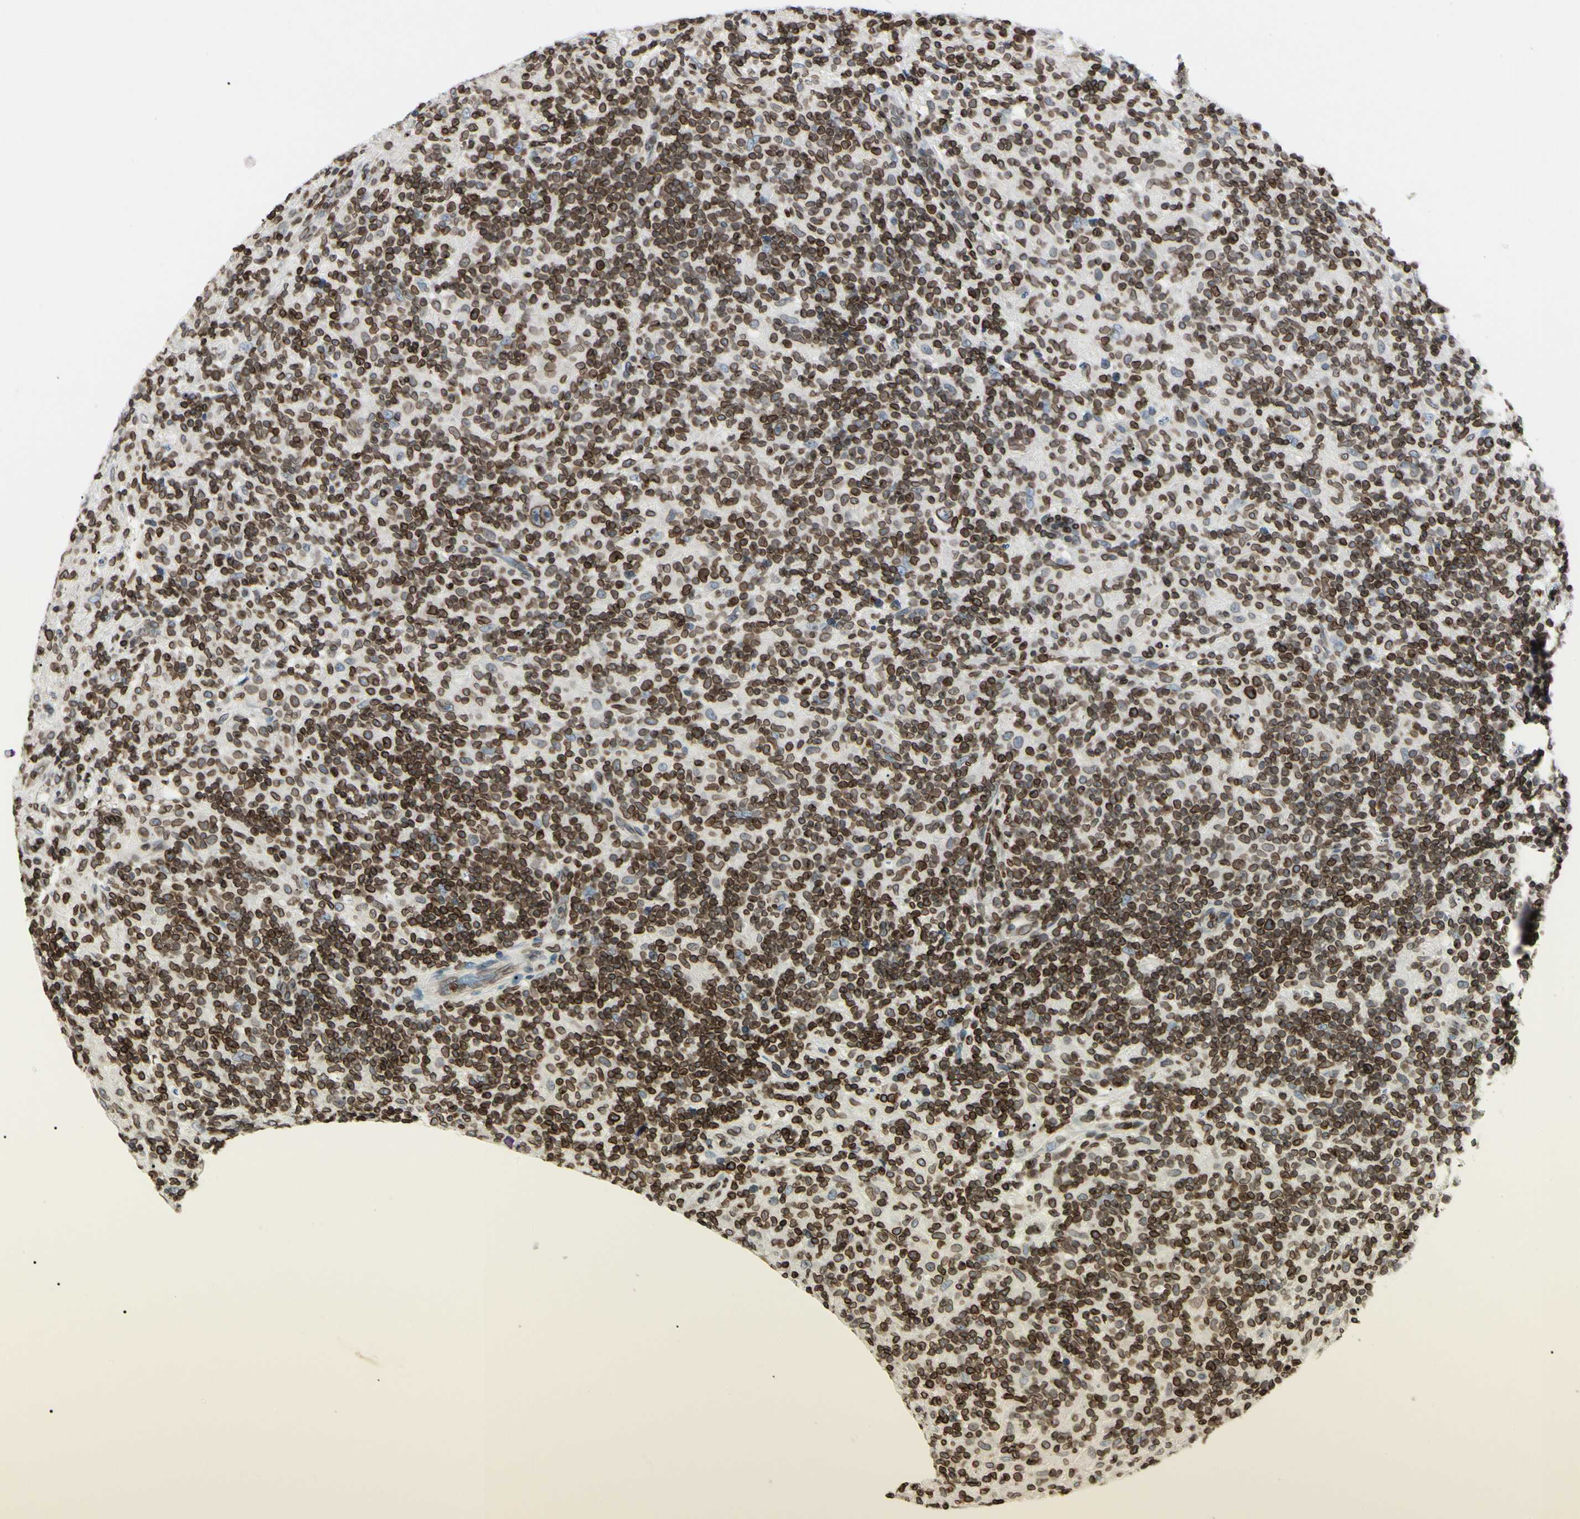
{"staining": {"intensity": "moderate", "quantity": "25%-75%", "location": "cytoplasmic/membranous,nuclear"}, "tissue": "lymphoma", "cell_type": "Tumor cells", "image_type": "cancer", "snomed": [{"axis": "morphology", "description": "Hodgkin's disease, NOS"}, {"axis": "topography", "description": "Lymph node"}], "caption": "Moderate cytoplasmic/membranous and nuclear protein positivity is identified in approximately 25%-75% of tumor cells in lymphoma. (DAB (3,3'-diaminobenzidine) IHC with brightfield microscopy, high magnification).", "gene": "TMPO", "patient": {"sex": "male", "age": 70}}